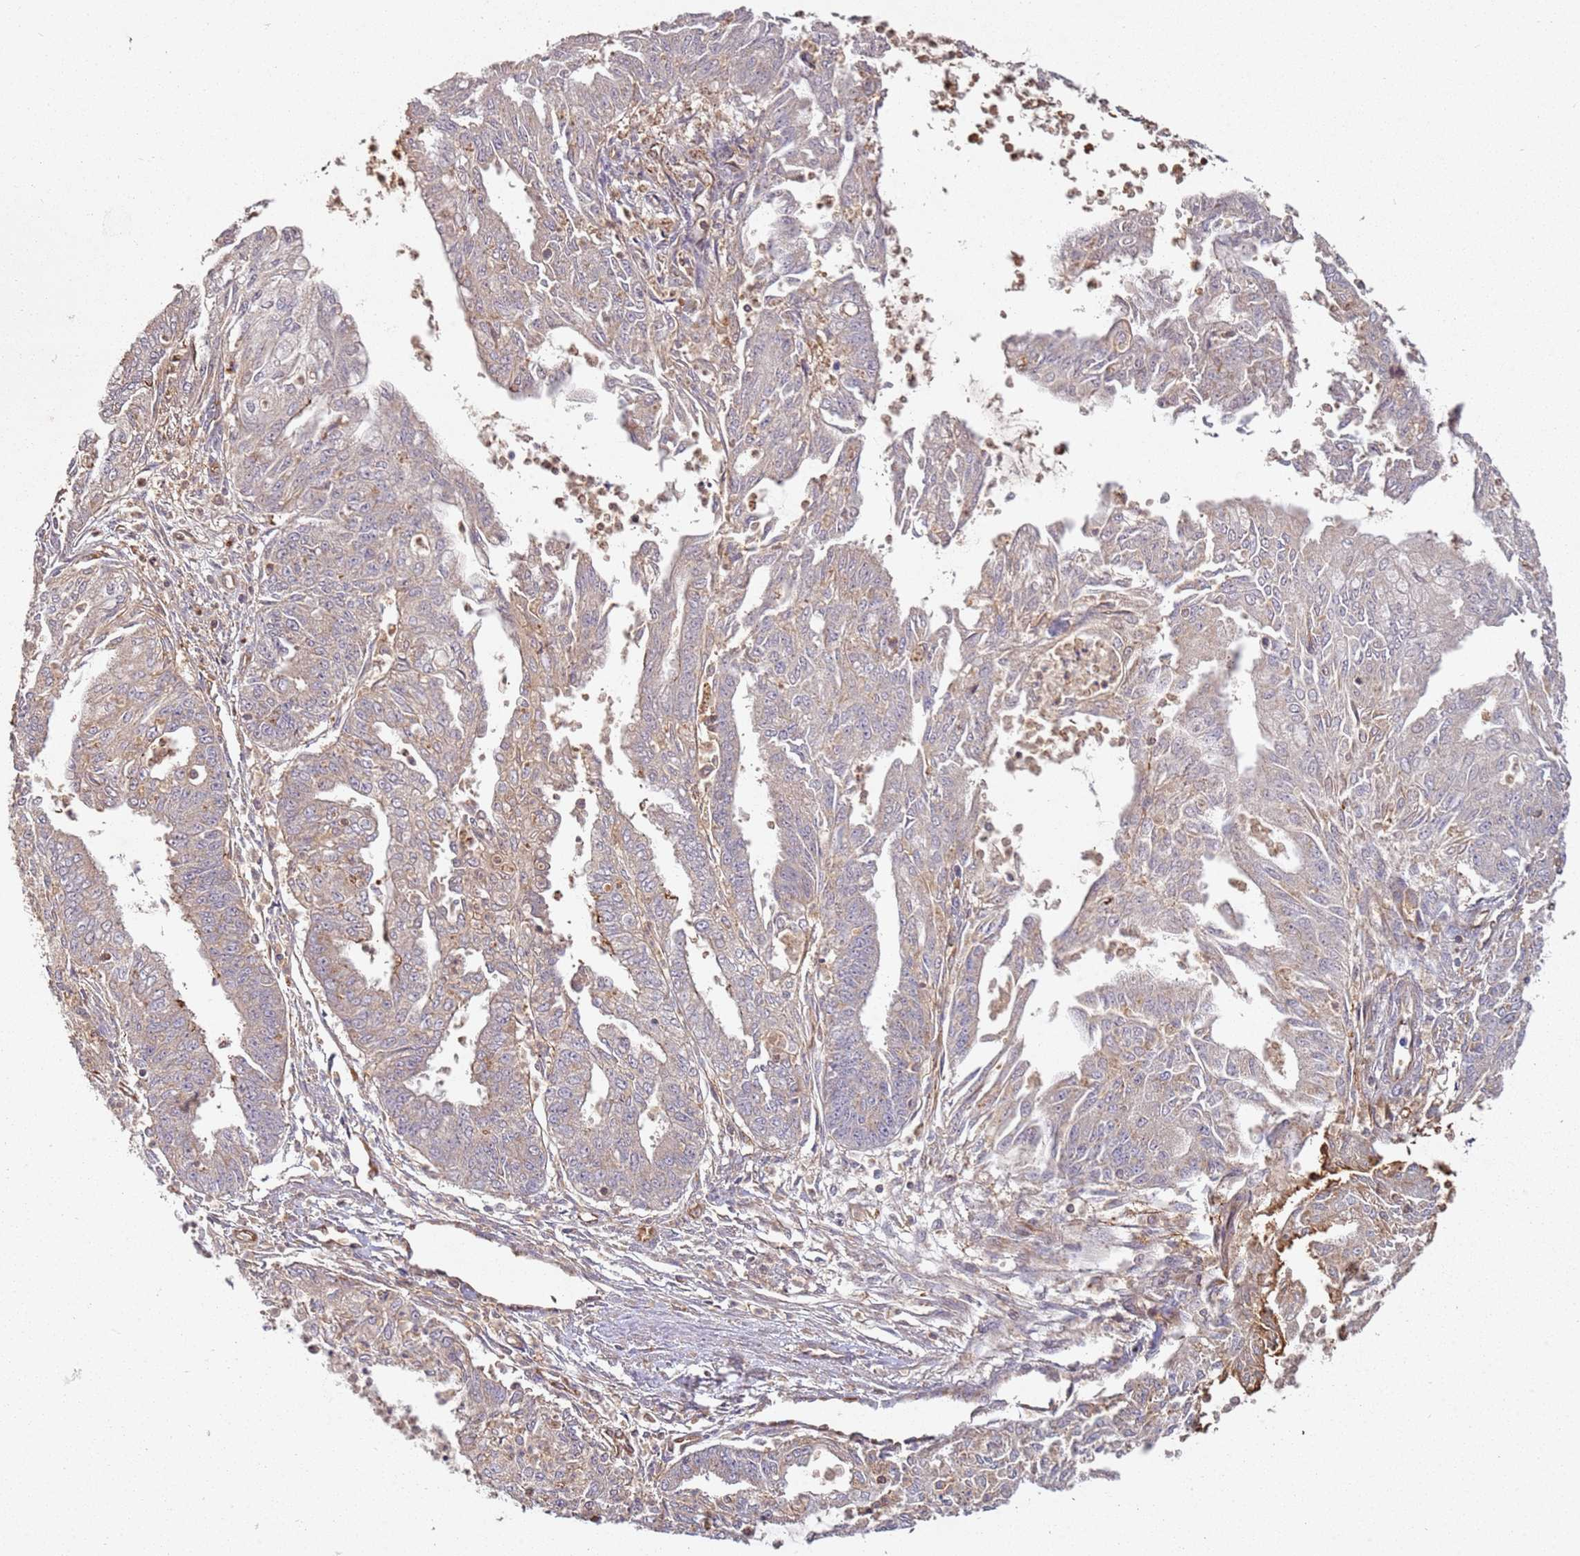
{"staining": {"intensity": "weak", "quantity": "<25%", "location": "cytoplasmic/membranous"}, "tissue": "endometrial cancer", "cell_type": "Tumor cells", "image_type": "cancer", "snomed": [{"axis": "morphology", "description": "Adenocarcinoma, NOS"}, {"axis": "topography", "description": "Endometrium"}], "caption": "A high-resolution micrograph shows immunohistochemistry (IHC) staining of adenocarcinoma (endometrial), which exhibits no significant staining in tumor cells.", "gene": "SCGB2B2", "patient": {"sex": "female", "age": 73}}